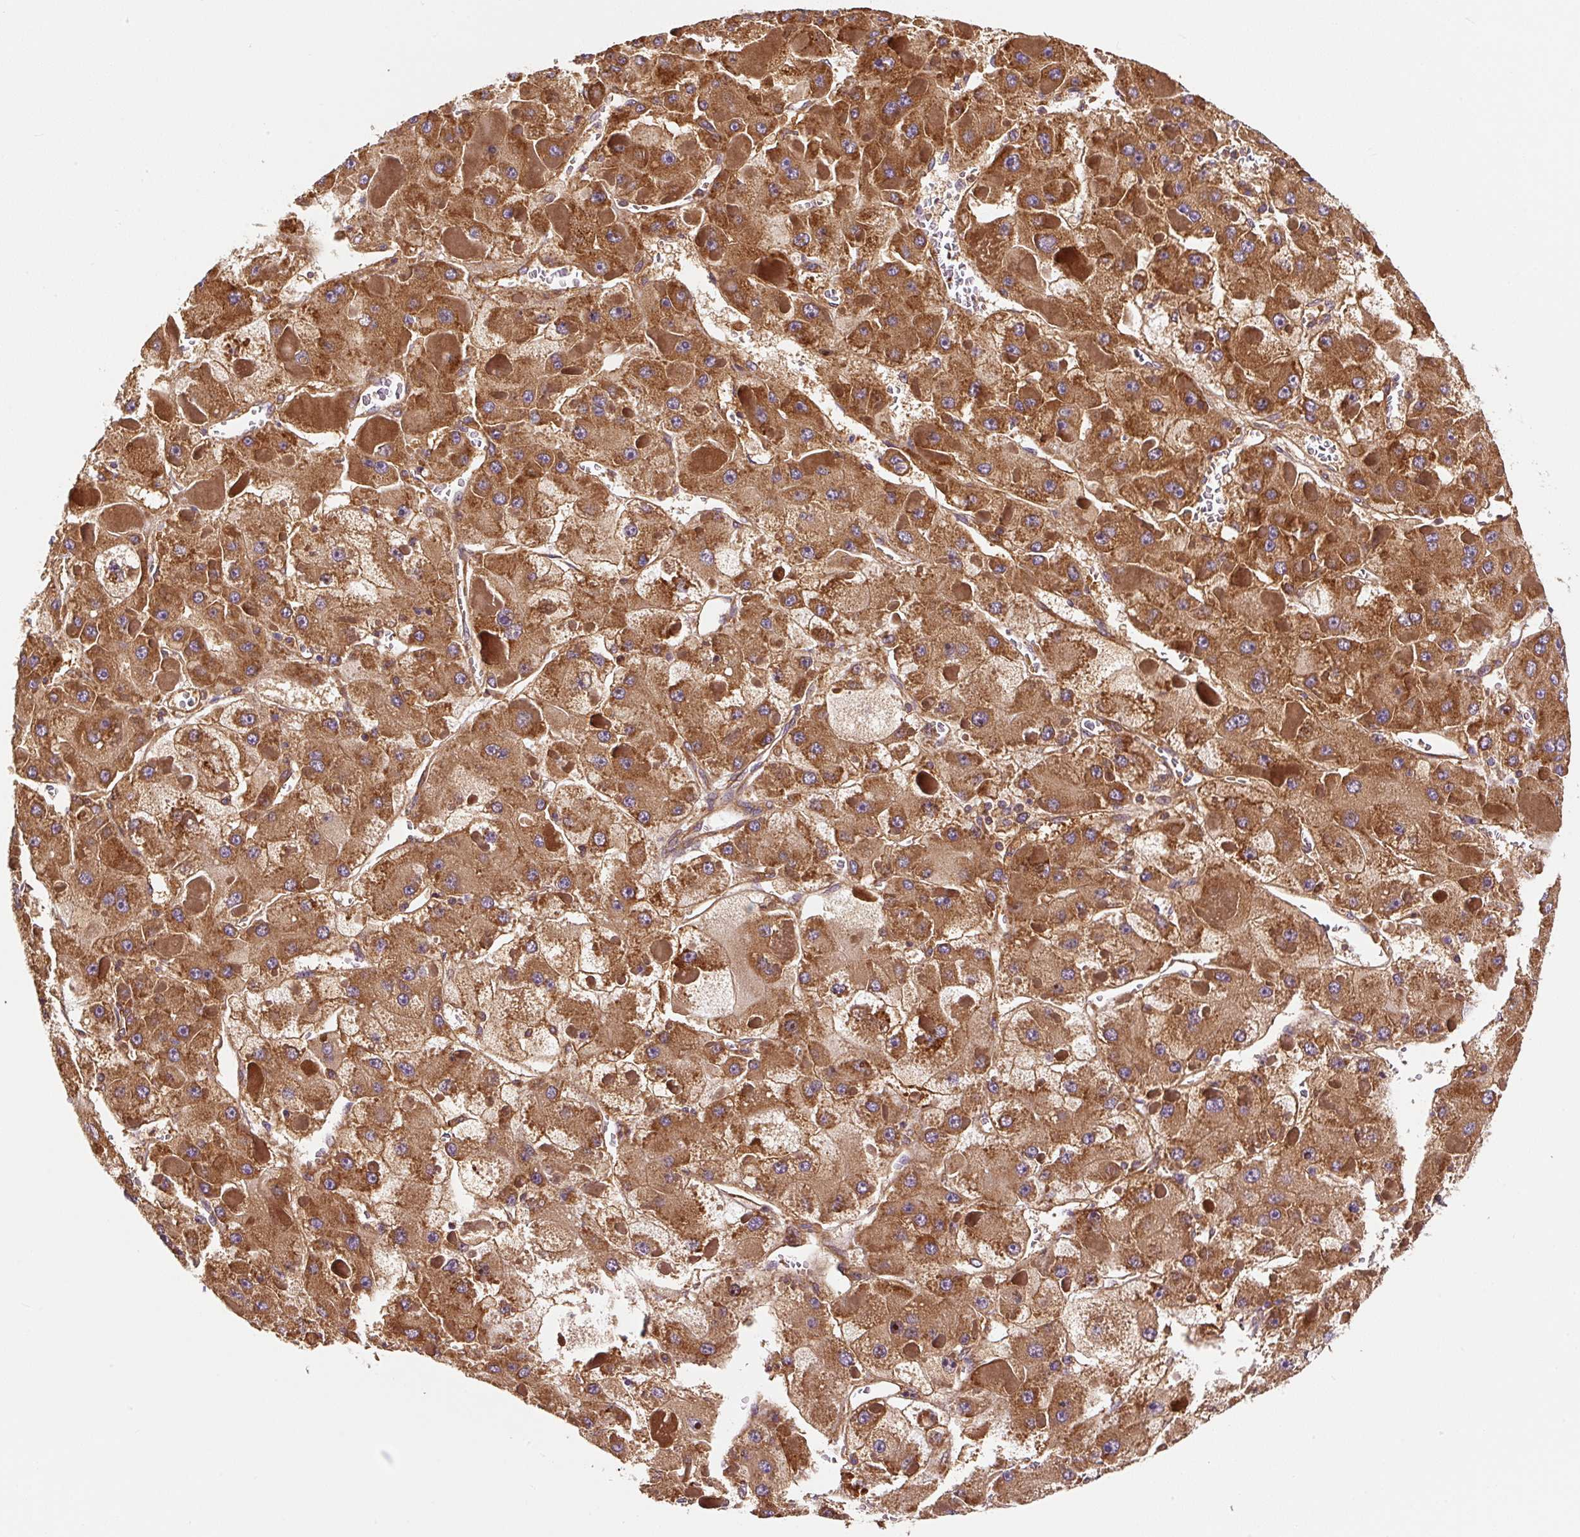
{"staining": {"intensity": "strong", "quantity": ">75%", "location": "cytoplasmic/membranous"}, "tissue": "liver cancer", "cell_type": "Tumor cells", "image_type": "cancer", "snomed": [{"axis": "morphology", "description": "Carcinoma, Hepatocellular, NOS"}, {"axis": "topography", "description": "Liver"}], "caption": "Immunohistochemistry (IHC) micrograph of neoplastic tissue: human liver cancer (hepatocellular carcinoma) stained using IHC reveals high levels of strong protein expression localized specifically in the cytoplasmic/membranous of tumor cells, appearing as a cytoplasmic/membranous brown color.", "gene": "EIF2S2", "patient": {"sex": "female", "age": 73}}